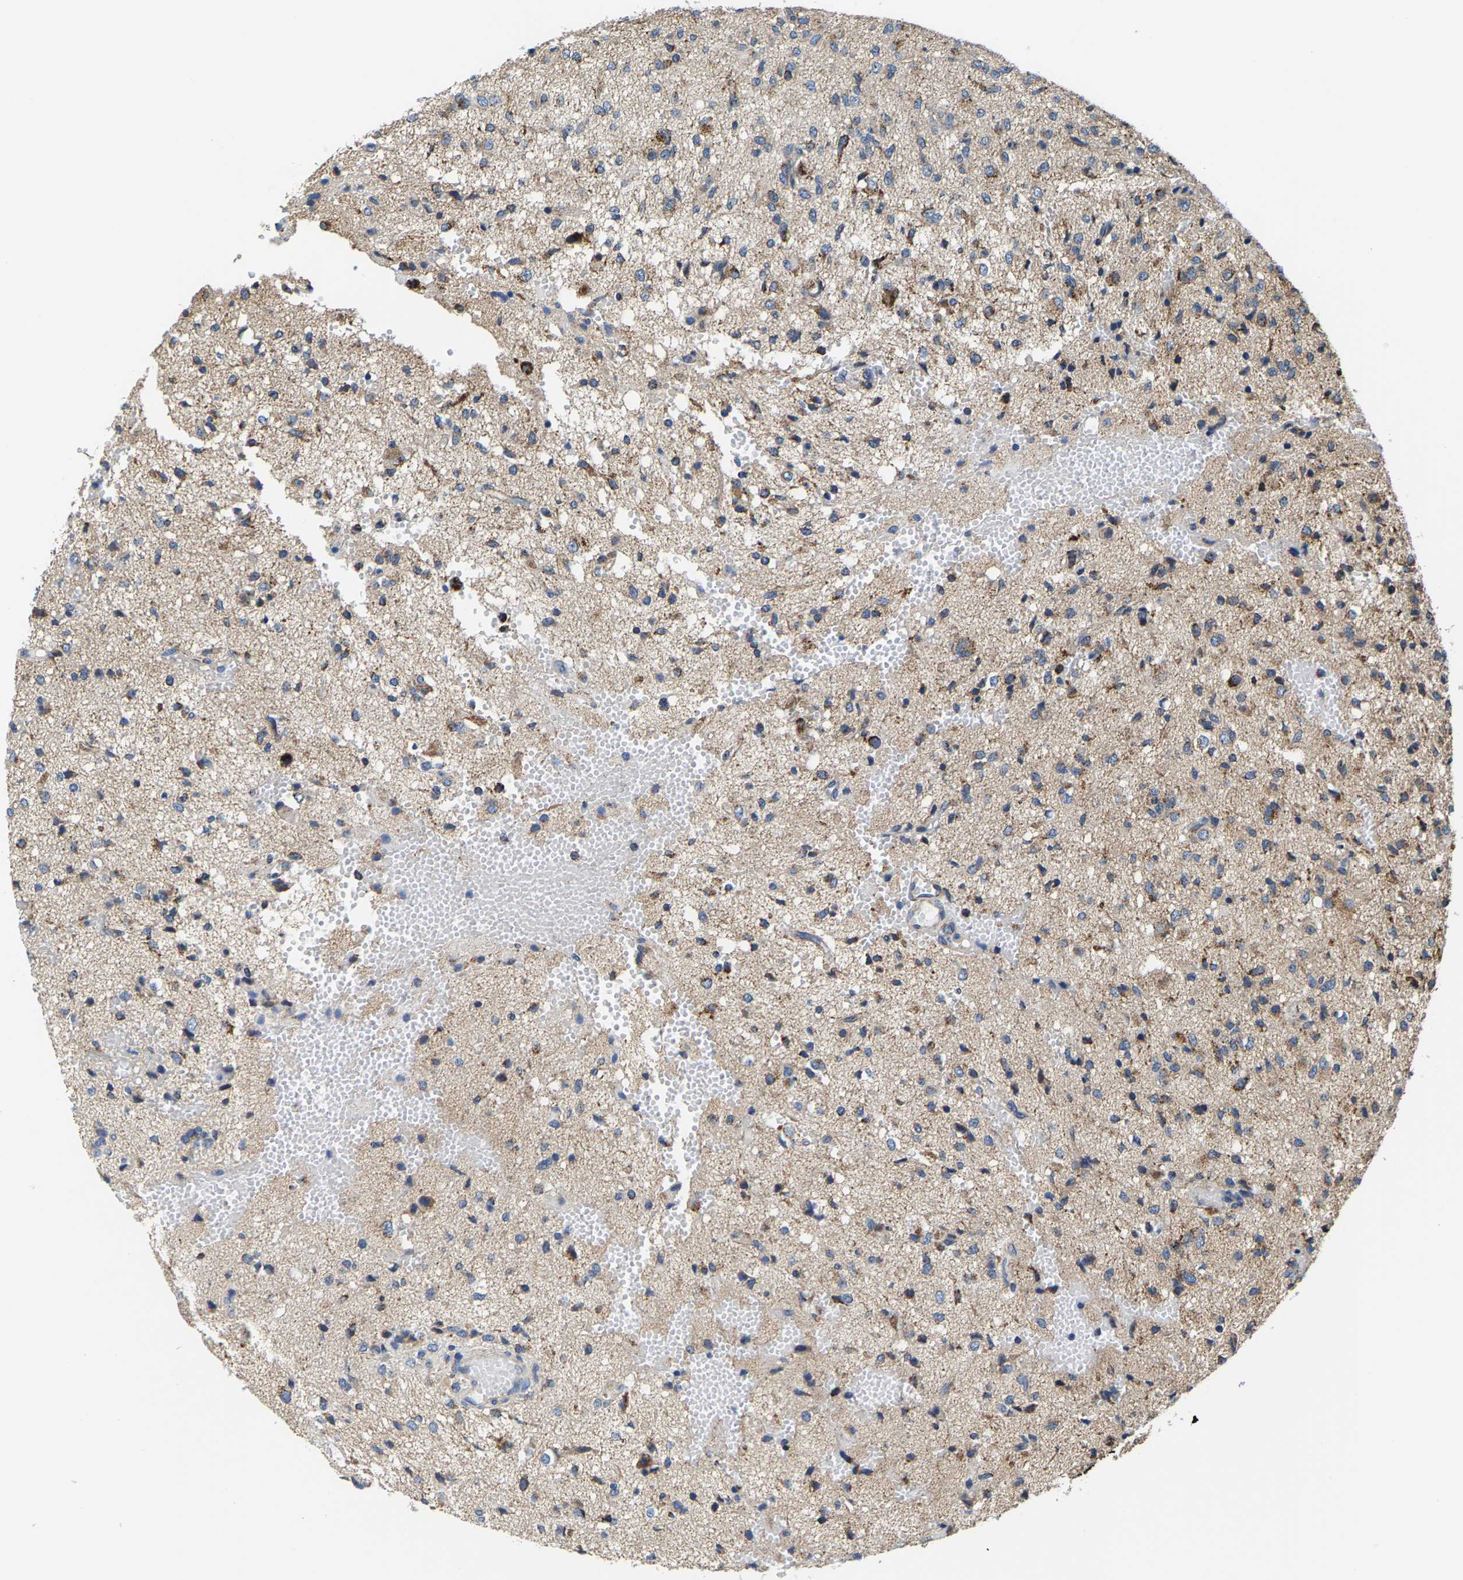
{"staining": {"intensity": "moderate", "quantity": ">75%", "location": "cytoplasmic/membranous"}, "tissue": "glioma", "cell_type": "Tumor cells", "image_type": "cancer", "snomed": [{"axis": "morphology", "description": "Glioma, malignant, High grade"}, {"axis": "topography", "description": "Brain"}], "caption": "High-grade glioma (malignant) was stained to show a protein in brown. There is medium levels of moderate cytoplasmic/membranous positivity in approximately >75% of tumor cells.", "gene": "SHMT2", "patient": {"sex": "female", "age": 59}}